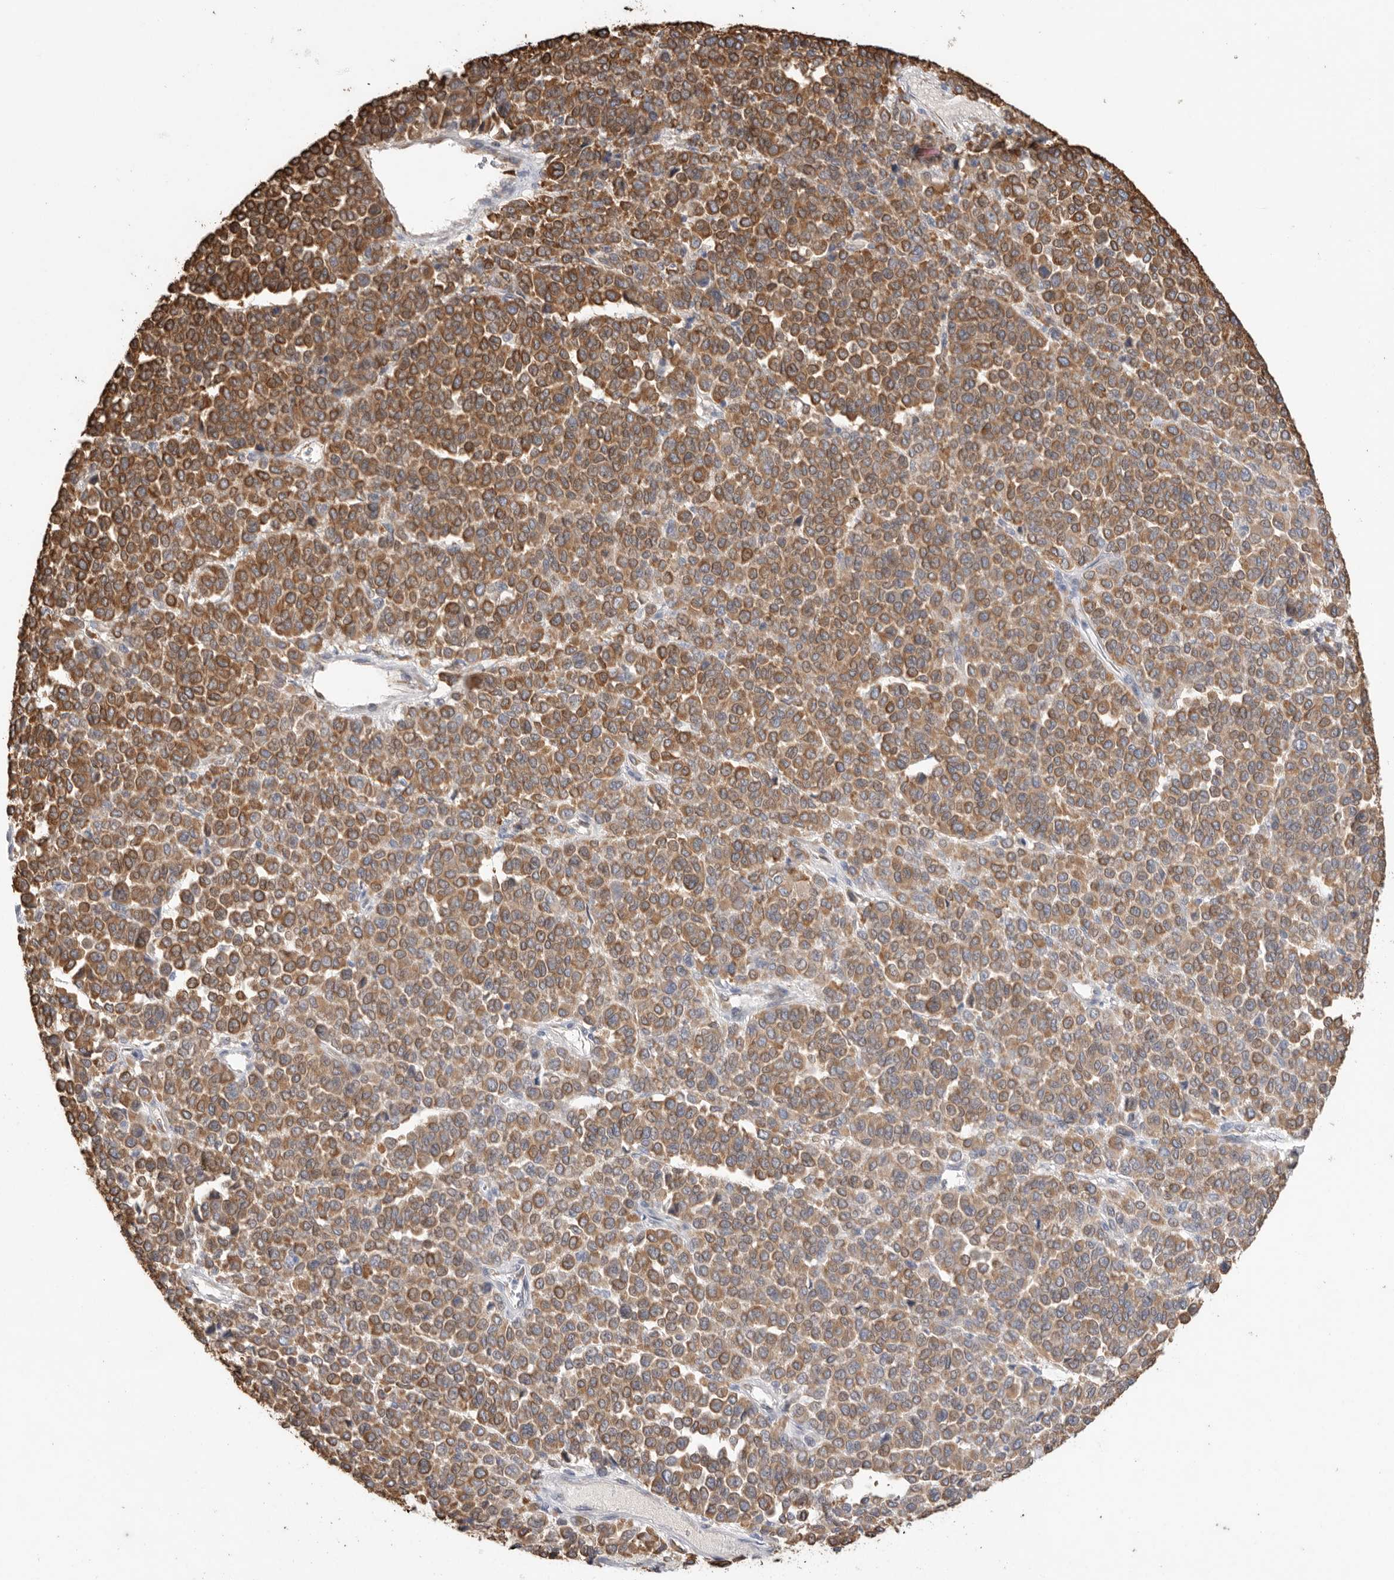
{"staining": {"intensity": "moderate", "quantity": ">75%", "location": "cytoplasmic/membranous"}, "tissue": "melanoma", "cell_type": "Tumor cells", "image_type": "cancer", "snomed": [{"axis": "morphology", "description": "Malignant melanoma, Metastatic site"}, {"axis": "topography", "description": "Pancreas"}], "caption": "Brown immunohistochemical staining in melanoma demonstrates moderate cytoplasmic/membranous positivity in approximately >75% of tumor cells.", "gene": "BLOC1S5", "patient": {"sex": "female", "age": 30}}